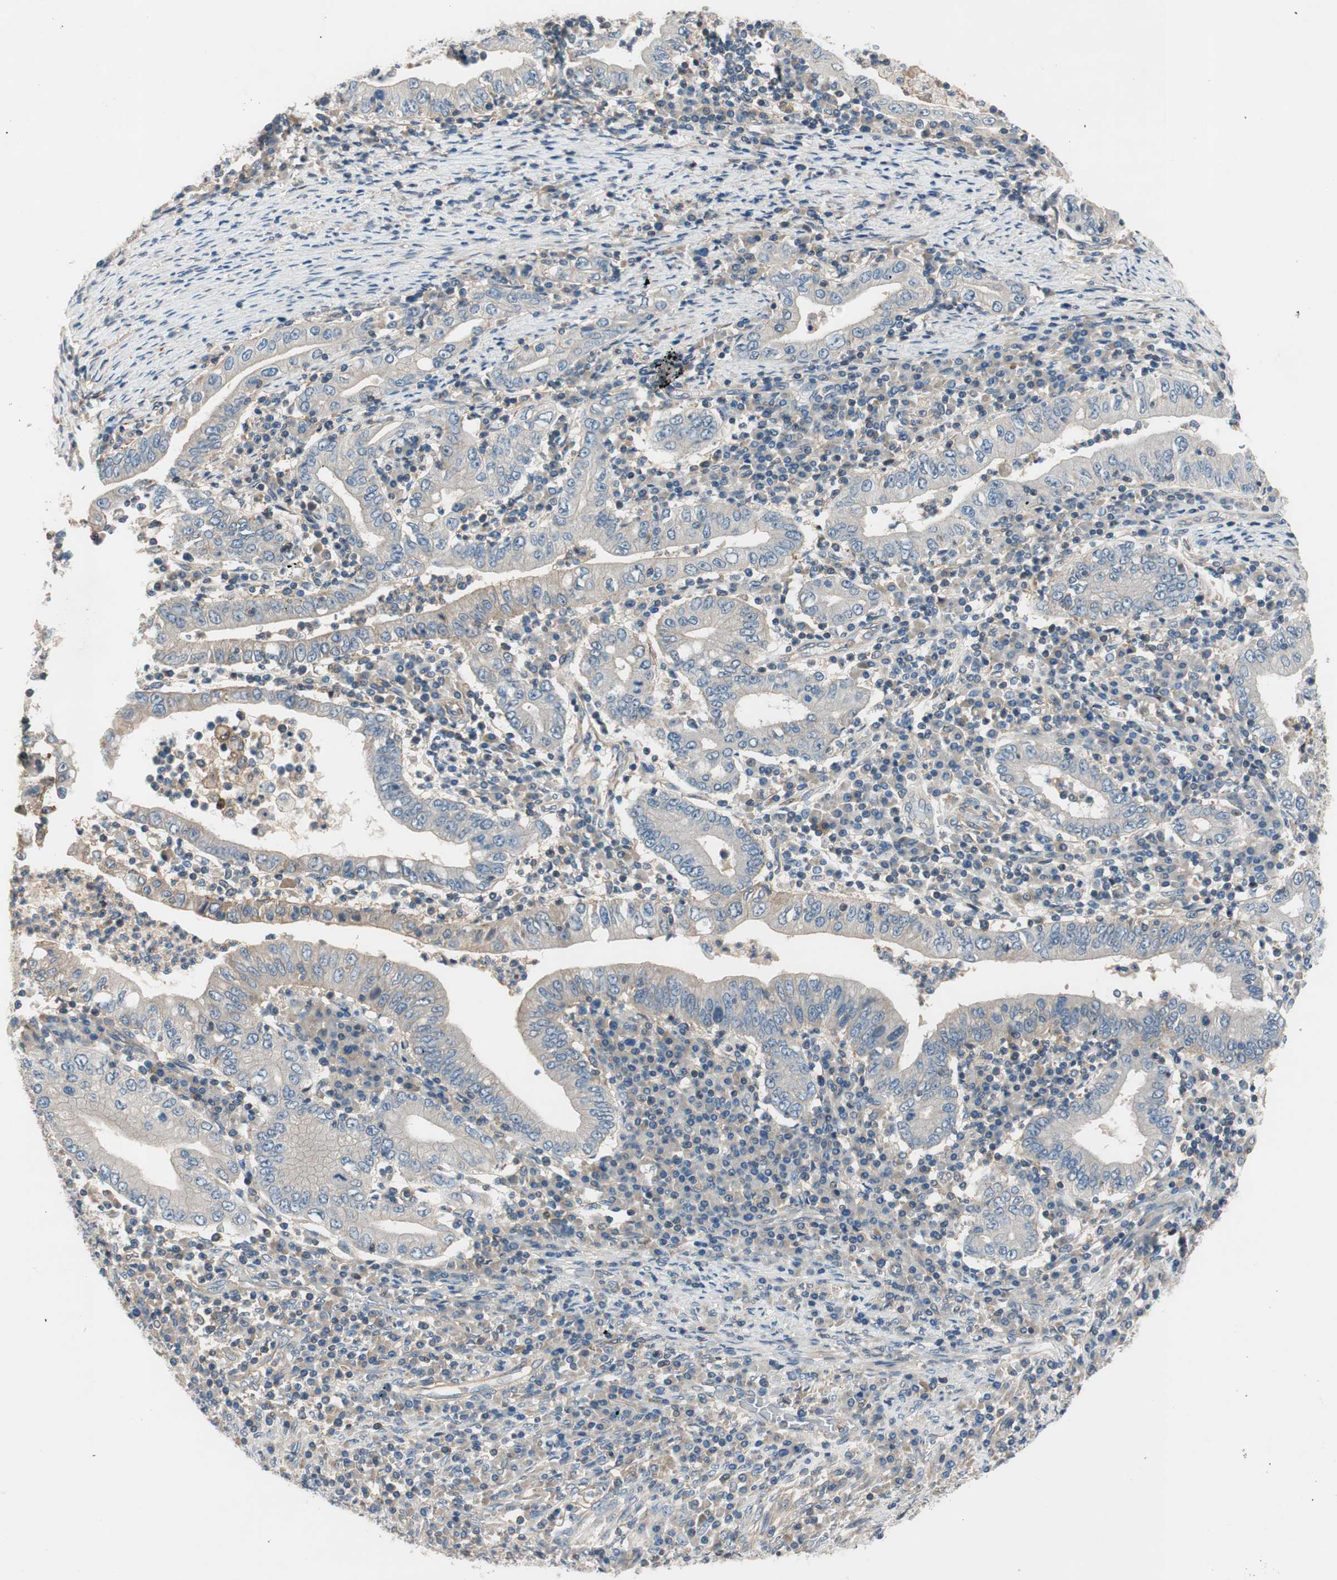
{"staining": {"intensity": "weak", "quantity": "<25%", "location": "cytoplasmic/membranous"}, "tissue": "stomach cancer", "cell_type": "Tumor cells", "image_type": "cancer", "snomed": [{"axis": "morphology", "description": "Normal tissue, NOS"}, {"axis": "morphology", "description": "Adenocarcinoma, NOS"}, {"axis": "topography", "description": "Esophagus"}, {"axis": "topography", "description": "Stomach, upper"}, {"axis": "topography", "description": "Peripheral nerve tissue"}], "caption": "Tumor cells show no significant protein staining in stomach adenocarcinoma.", "gene": "CALML3", "patient": {"sex": "male", "age": 62}}